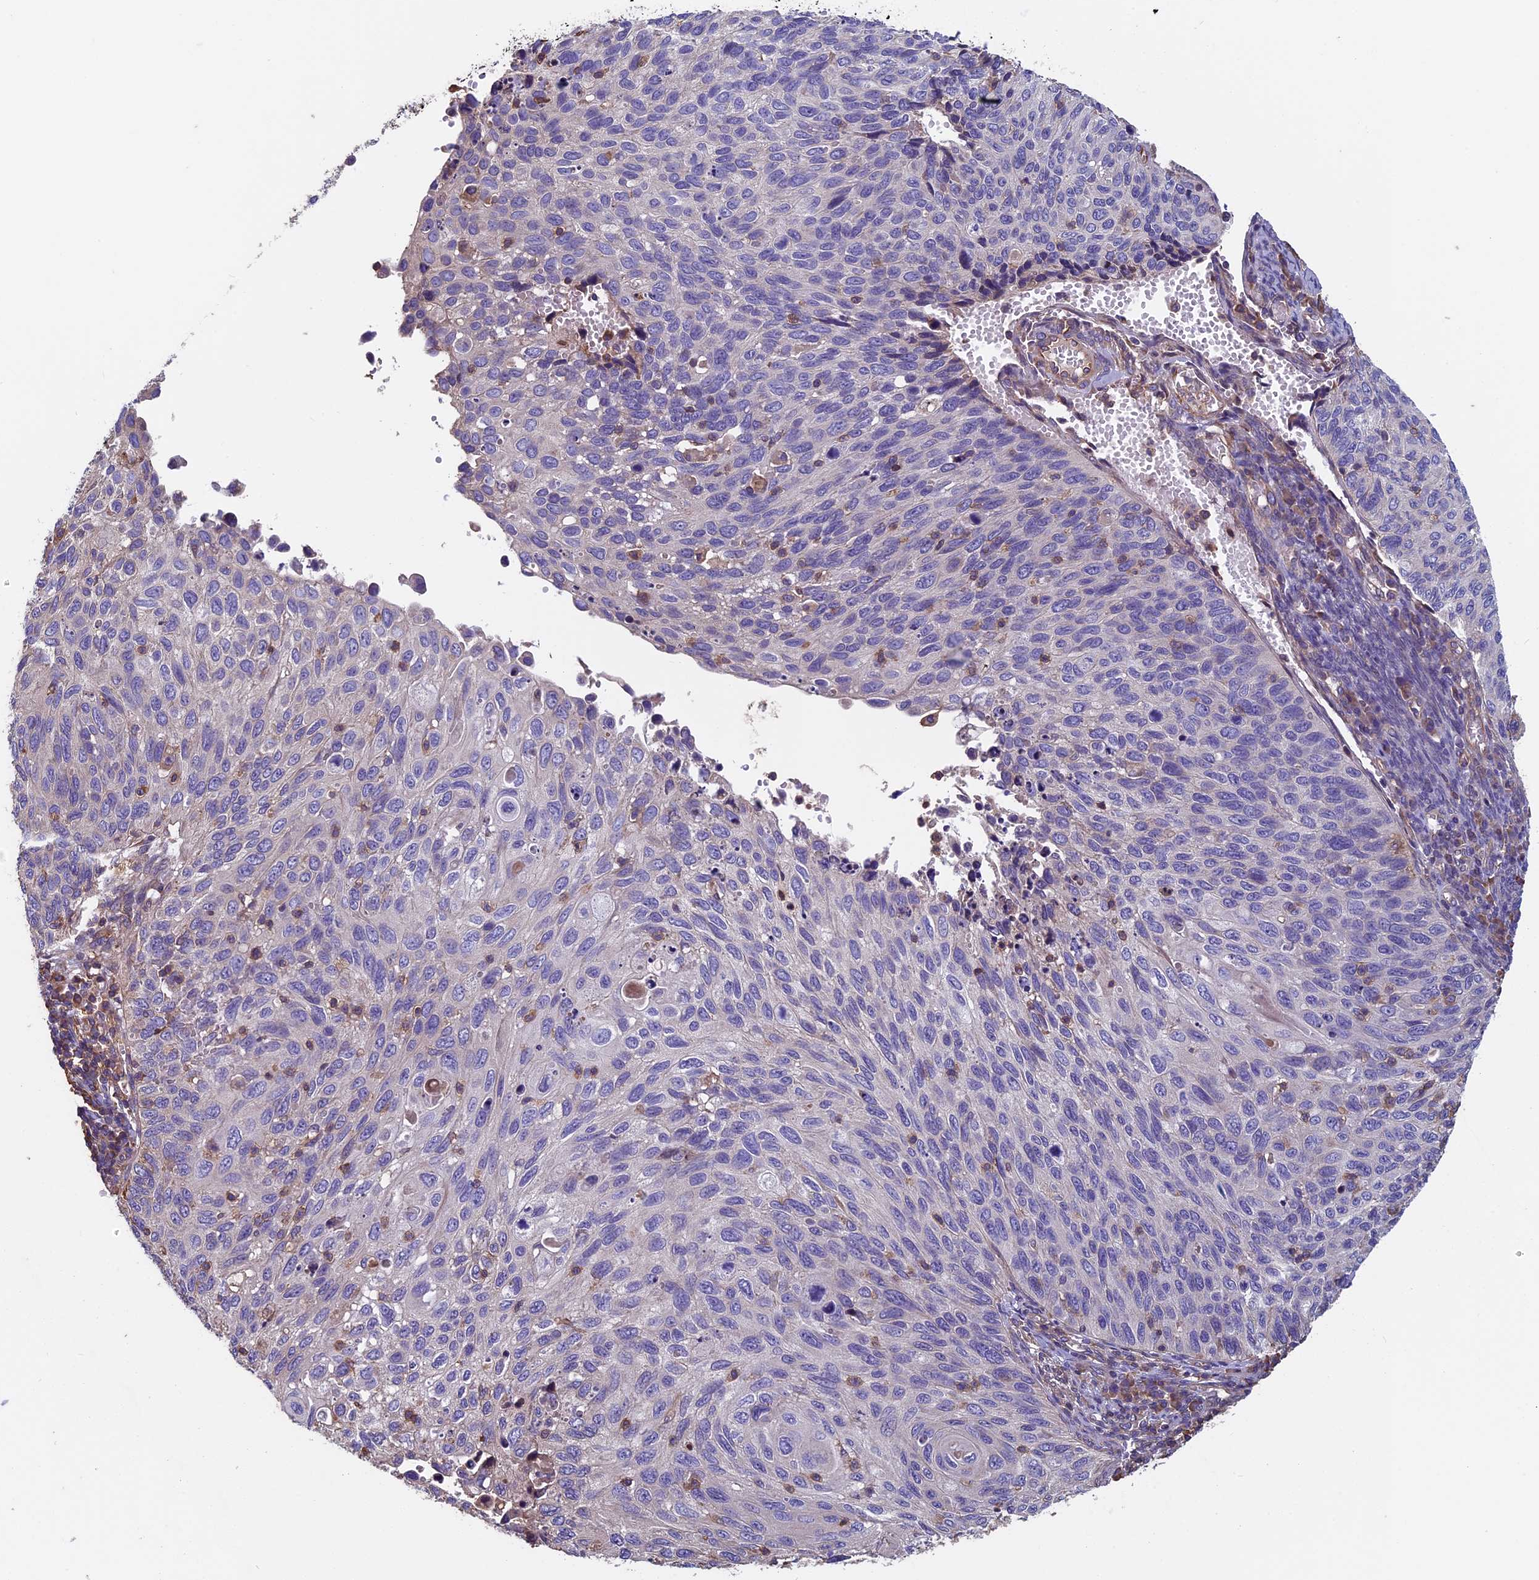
{"staining": {"intensity": "weak", "quantity": "<25%", "location": "cytoplasmic/membranous"}, "tissue": "cervical cancer", "cell_type": "Tumor cells", "image_type": "cancer", "snomed": [{"axis": "morphology", "description": "Squamous cell carcinoma, NOS"}, {"axis": "topography", "description": "Cervix"}], "caption": "This is an IHC micrograph of human cervical squamous cell carcinoma. There is no expression in tumor cells.", "gene": "CCDC153", "patient": {"sex": "female", "age": 70}}